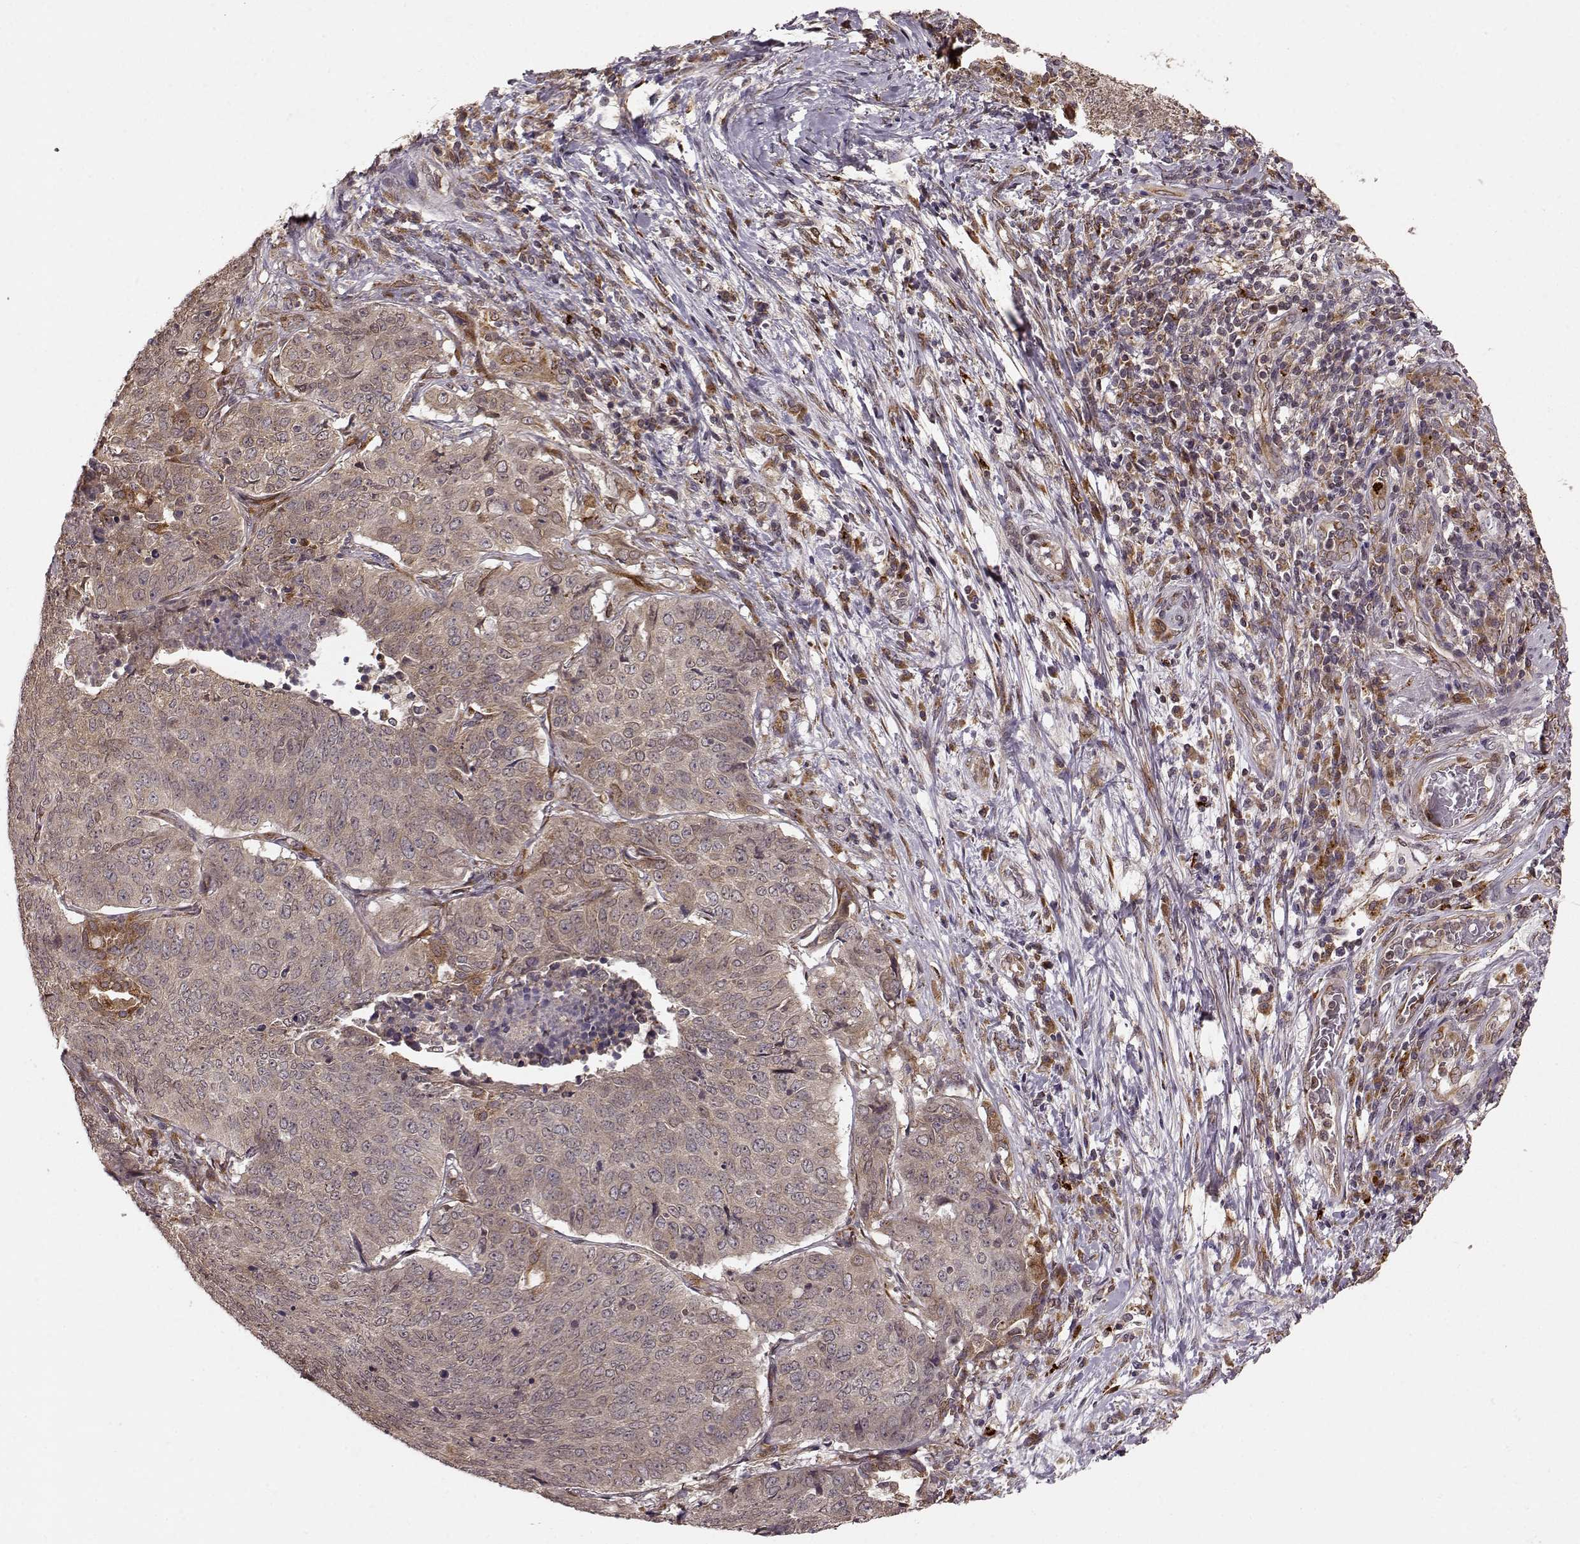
{"staining": {"intensity": "weak", "quantity": ">75%", "location": "cytoplasmic/membranous"}, "tissue": "lung cancer", "cell_type": "Tumor cells", "image_type": "cancer", "snomed": [{"axis": "morphology", "description": "Normal tissue, NOS"}, {"axis": "morphology", "description": "Squamous cell carcinoma, NOS"}, {"axis": "topography", "description": "Bronchus"}, {"axis": "topography", "description": "Lung"}], "caption": "Weak cytoplasmic/membranous protein staining is appreciated in approximately >75% of tumor cells in lung cancer.", "gene": "YIPF5", "patient": {"sex": "male", "age": 64}}